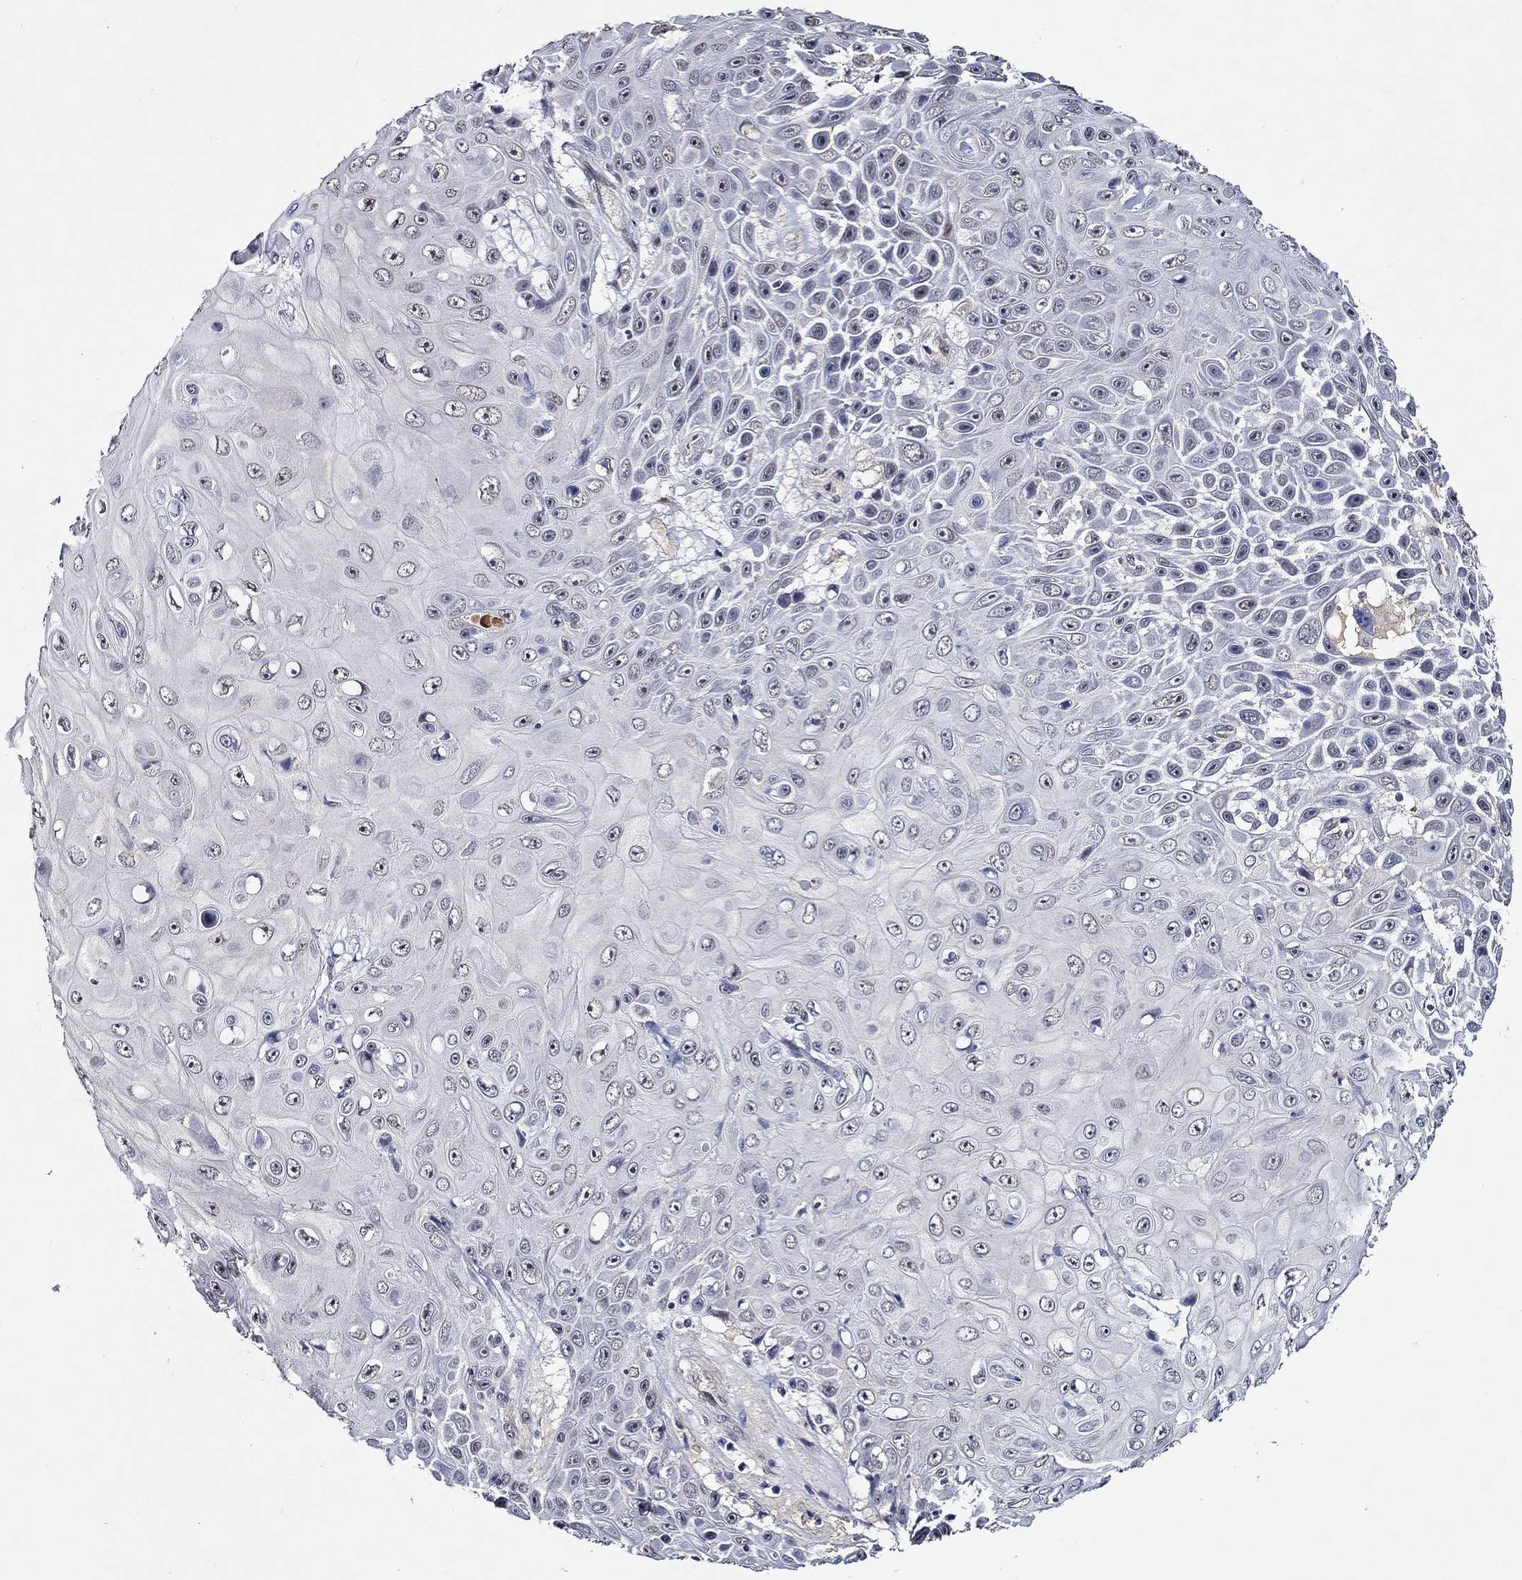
{"staining": {"intensity": "negative", "quantity": "none", "location": "none"}, "tissue": "skin cancer", "cell_type": "Tumor cells", "image_type": "cancer", "snomed": [{"axis": "morphology", "description": "Squamous cell carcinoma, NOS"}, {"axis": "topography", "description": "Skin"}], "caption": "IHC photomicrograph of neoplastic tissue: human skin squamous cell carcinoma stained with DAB (3,3'-diaminobenzidine) demonstrates no significant protein positivity in tumor cells. (Stains: DAB (3,3'-diaminobenzidine) IHC with hematoxylin counter stain, Microscopy: brightfield microscopy at high magnification).", "gene": "GATA2", "patient": {"sex": "male", "age": 82}}